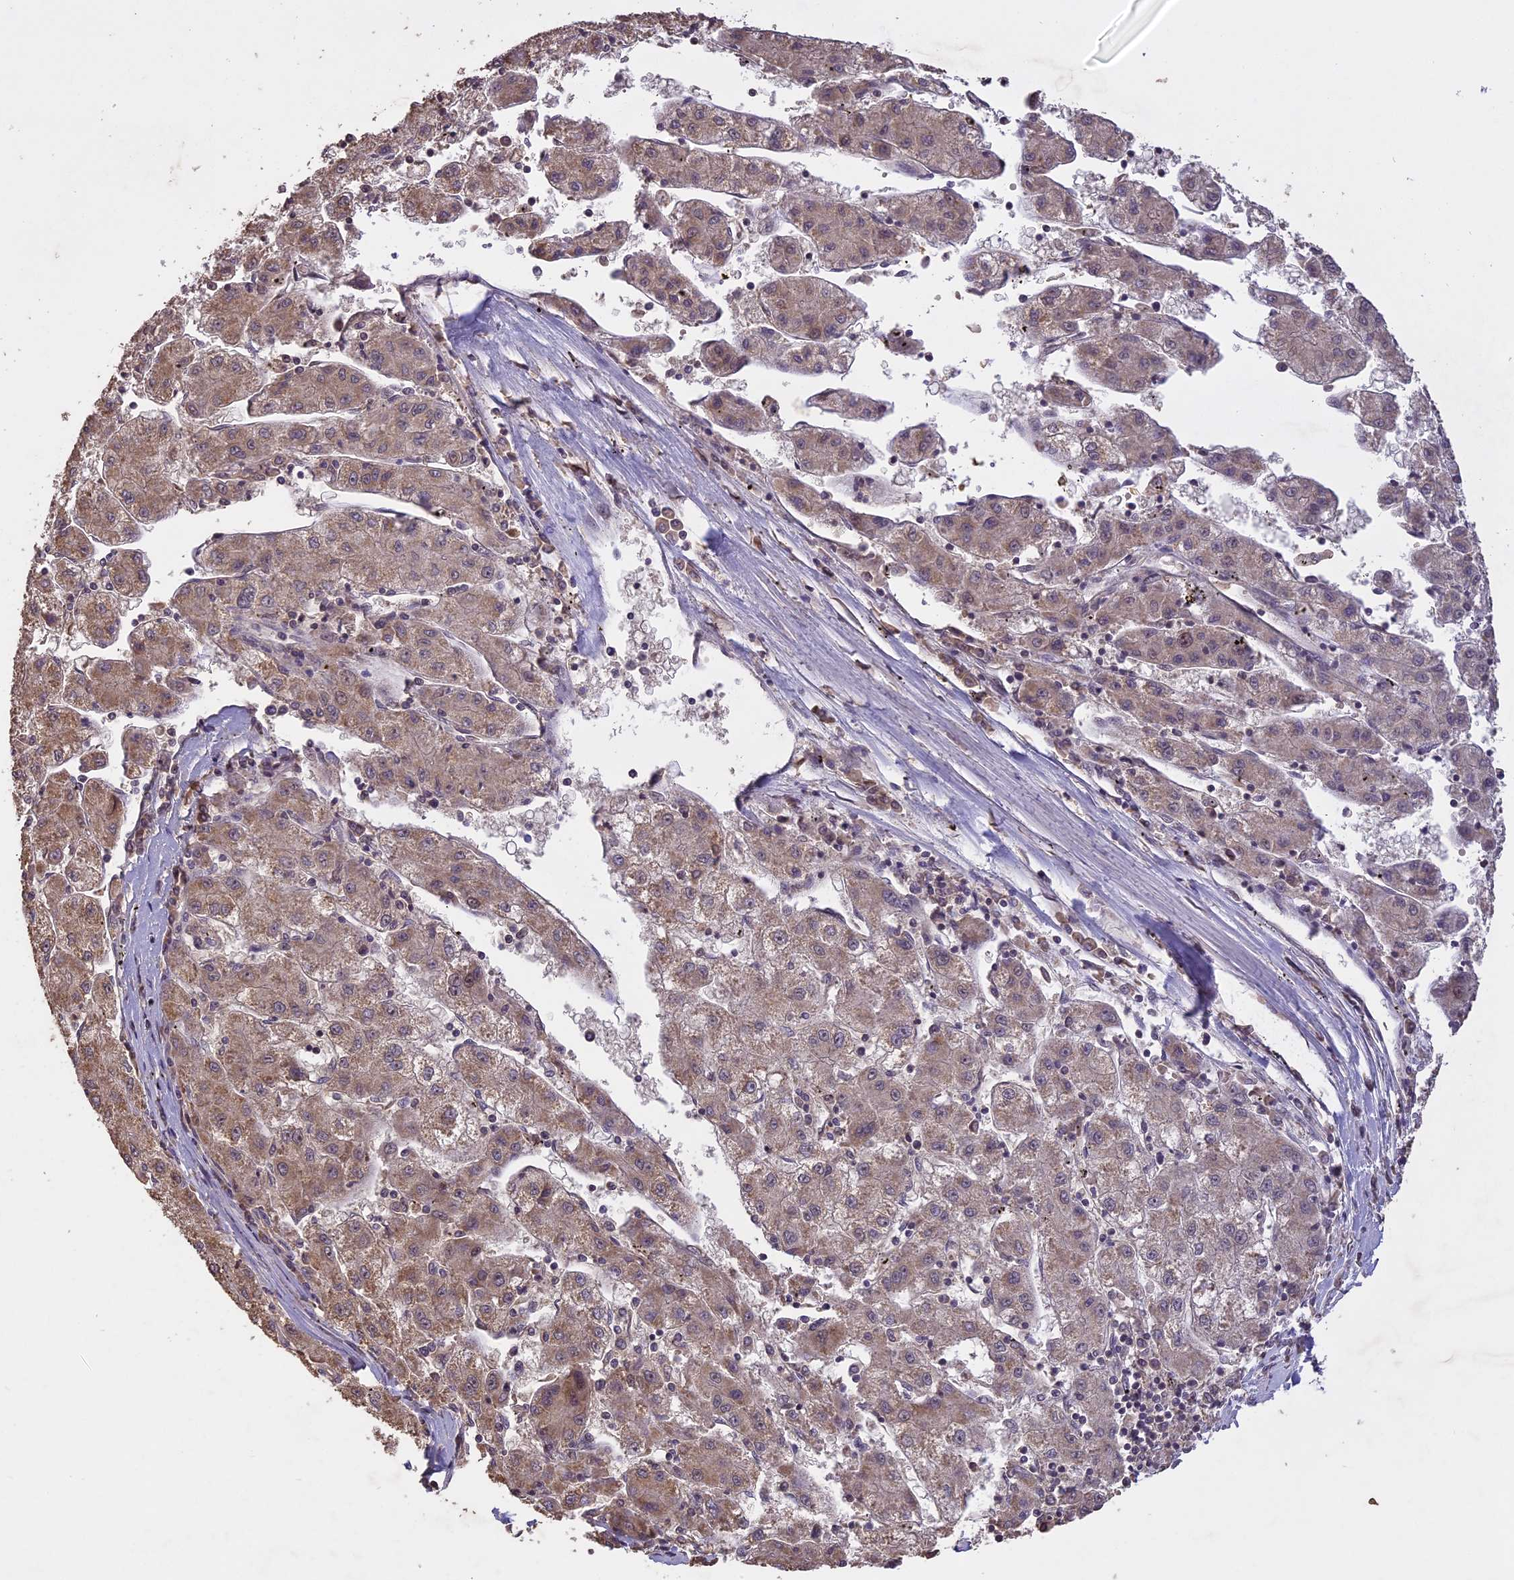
{"staining": {"intensity": "moderate", "quantity": "25%-75%", "location": "cytoplasmic/membranous"}, "tissue": "liver cancer", "cell_type": "Tumor cells", "image_type": "cancer", "snomed": [{"axis": "morphology", "description": "Carcinoma, Hepatocellular, NOS"}, {"axis": "topography", "description": "Liver"}], "caption": "An immunohistochemistry (IHC) histopathology image of neoplastic tissue is shown. Protein staining in brown highlights moderate cytoplasmic/membranous positivity in liver hepatocellular carcinoma within tumor cells.", "gene": "TIGD7", "patient": {"sex": "male", "age": 72}}